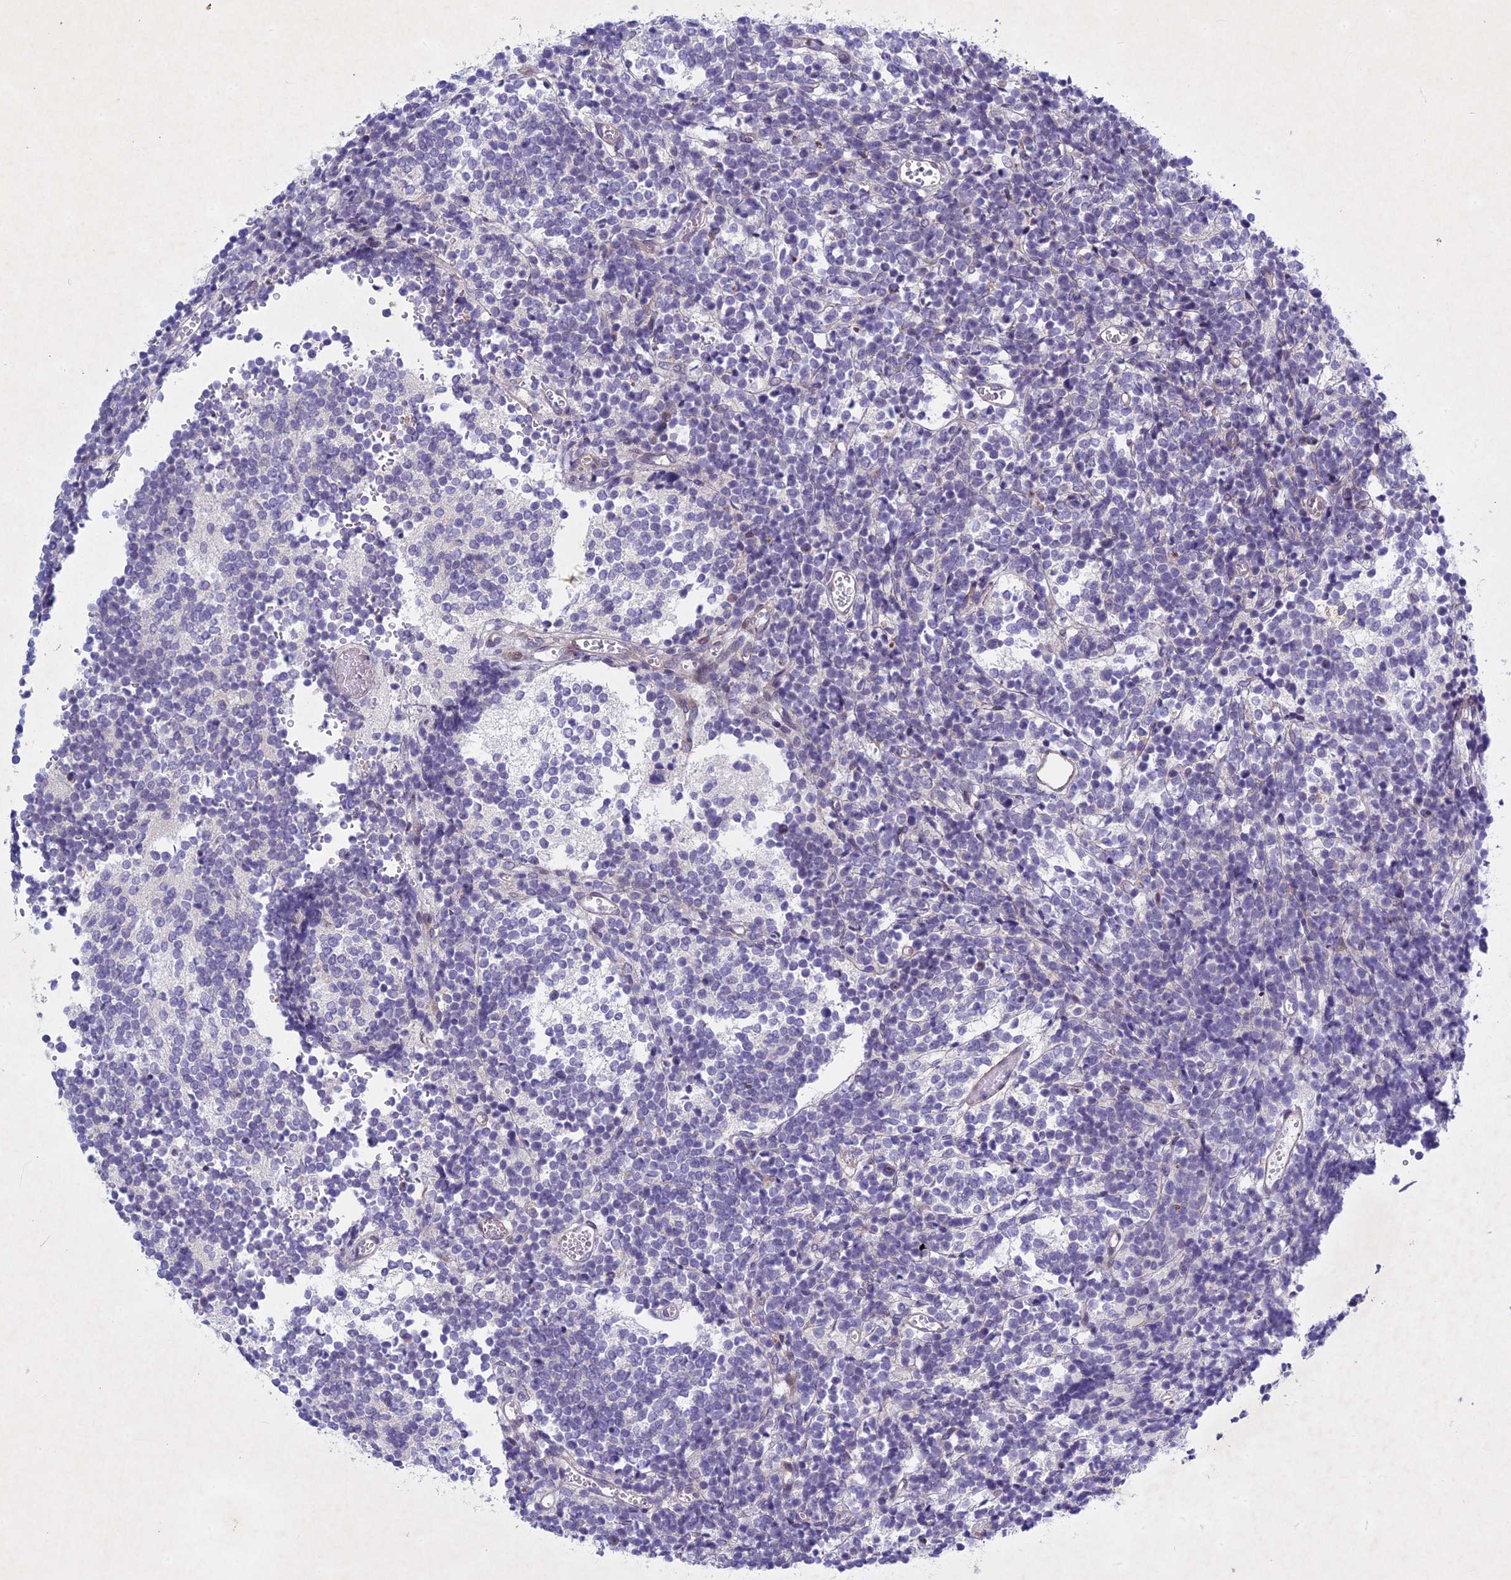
{"staining": {"intensity": "negative", "quantity": "none", "location": "none"}, "tissue": "glioma", "cell_type": "Tumor cells", "image_type": "cancer", "snomed": [{"axis": "morphology", "description": "Glioma, malignant, Low grade"}, {"axis": "topography", "description": "Brain"}], "caption": "An IHC photomicrograph of glioma is shown. There is no staining in tumor cells of glioma.", "gene": "PTHLH", "patient": {"sex": "female", "age": 1}}